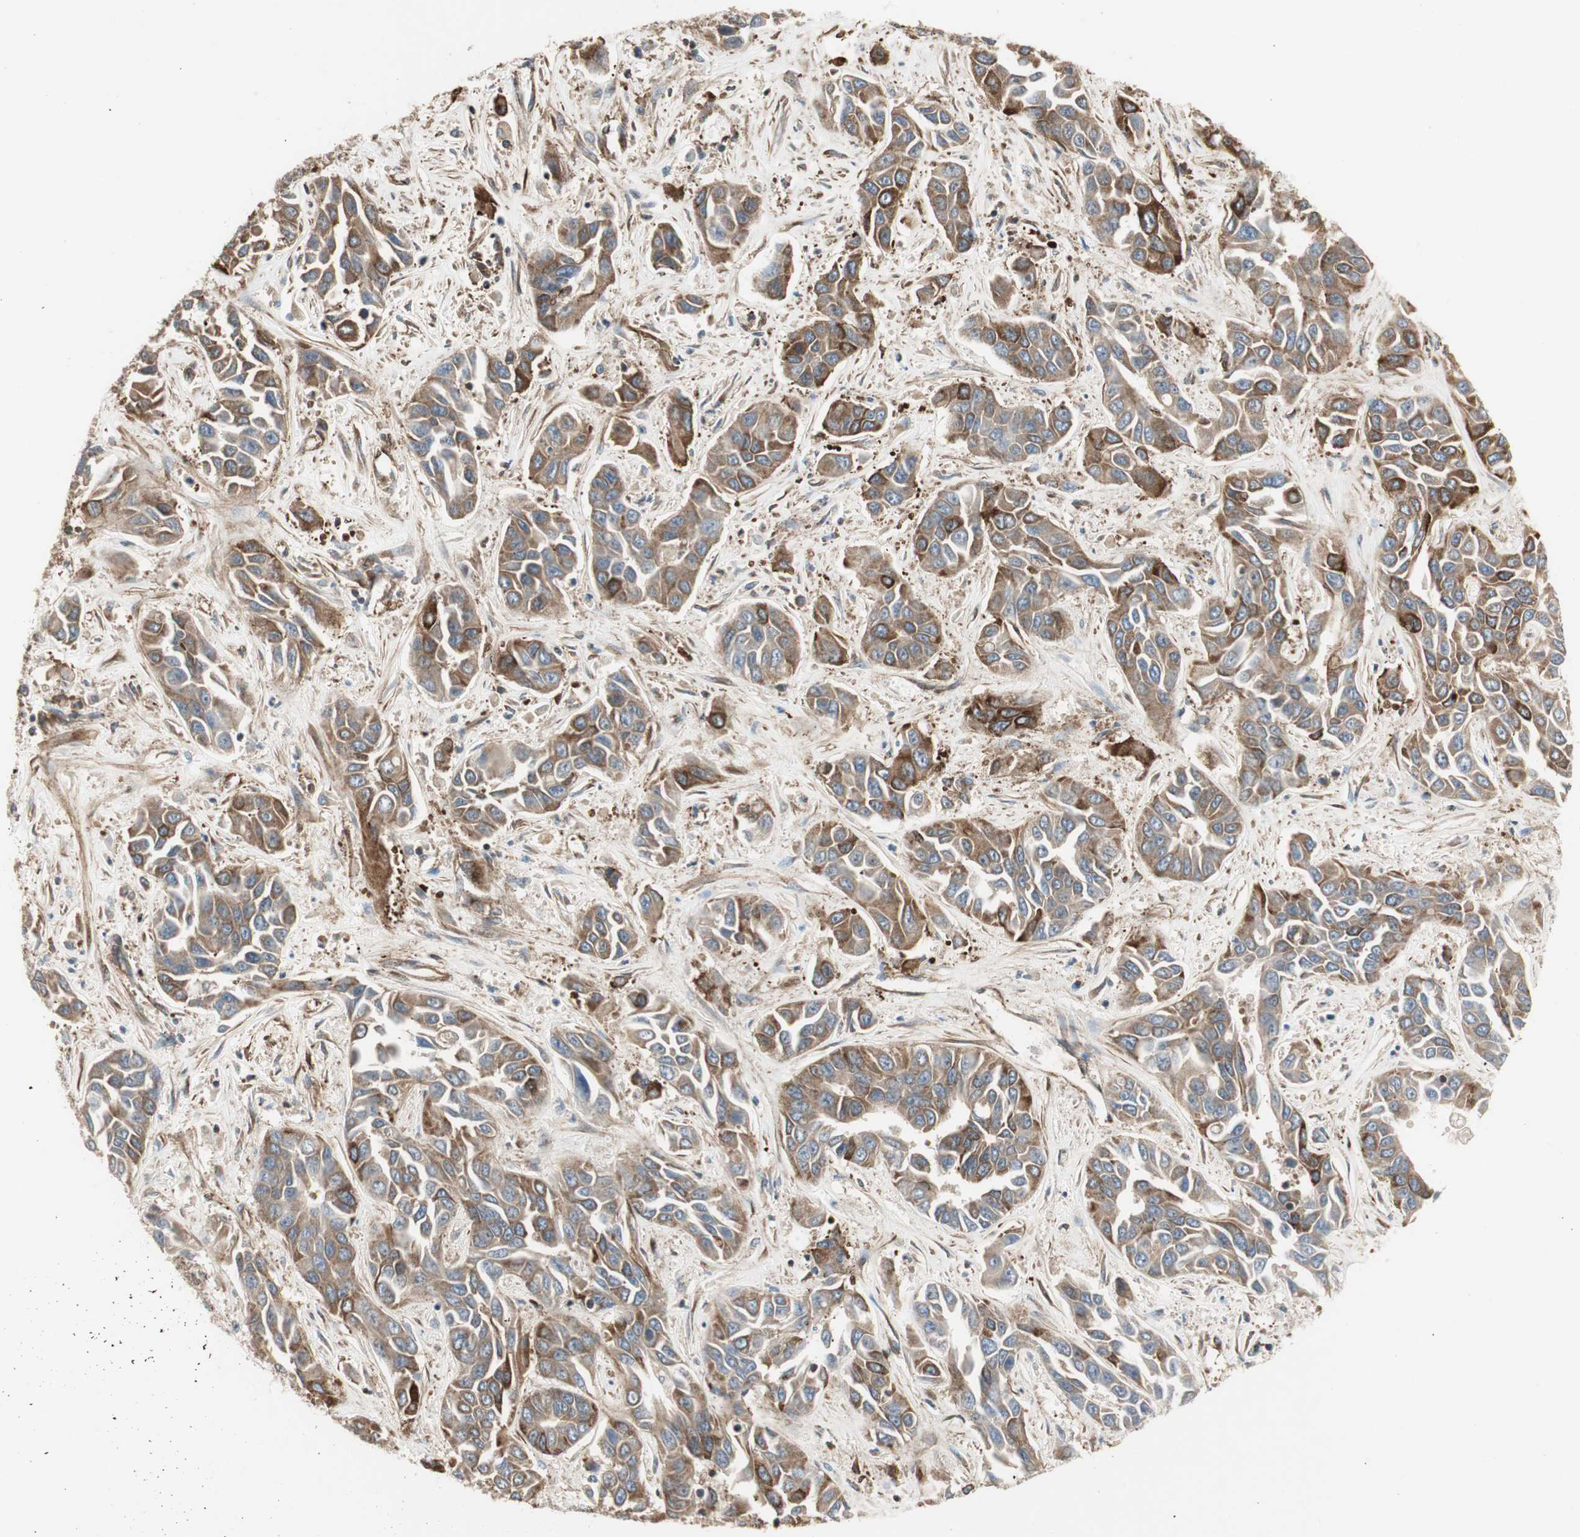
{"staining": {"intensity": "moderate", "quantity": ">75%", "location": "cytoplasmic/membranous"}, "tissue": "liver cancer", "cell_type": "Tumor cells", "image_type": "cancer", "snomed": [{"axis": "morphology", "description": "Cholangiocarcinoma"}, {"axis": "topography", "description": "Liver"}], "caption": "An IHC histopathology image of tumor tissue is shown. Protein staining in brown highlights moderate cytoplasmic/membranous positivity in cholangiocarcinoma (liver) within tumor cells.", "gene": "H6PD", "patient": {"sex": "female", "age": 52}}